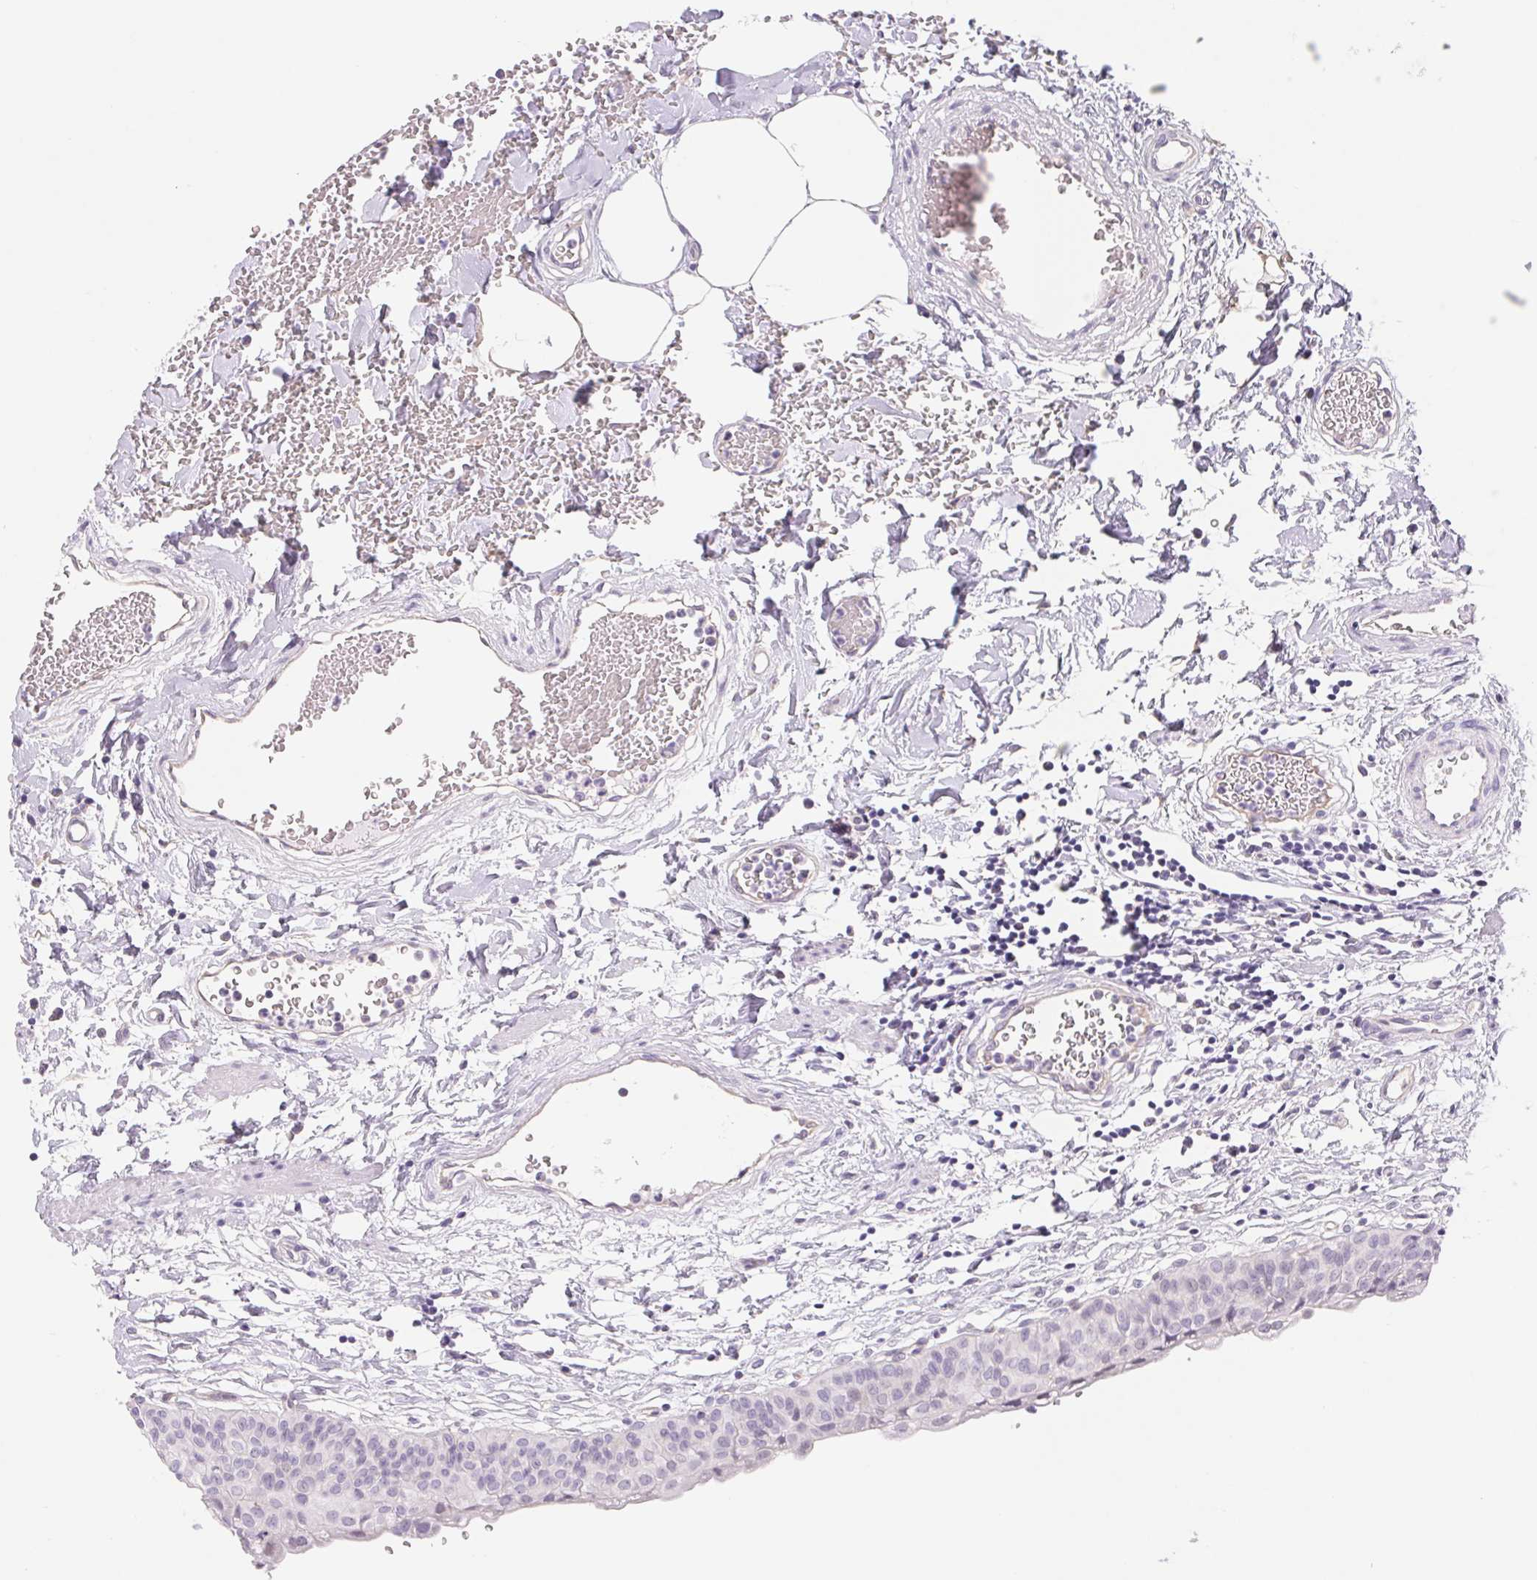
{"staining": {"intensity": "negative", "quantity": "none", "location": "none"}, "tissue": "urinary bladder", "cell_type": "Urothelial cells", "image_type": "normal", "snomed": [{"axis": "morphology", "description": "Normal tissue, NOS"}, {"axis": "topography", "description": "Urinary bladder"}], "caption": "The image displays no staining of urothelial cells in normal urinary bladder. The staining is performed using DAB brown chromogen with nuclei counter-stained in using hematoxylin.", "gene": "CTNND2", "patient": {"sex": "male", "age": 55}}